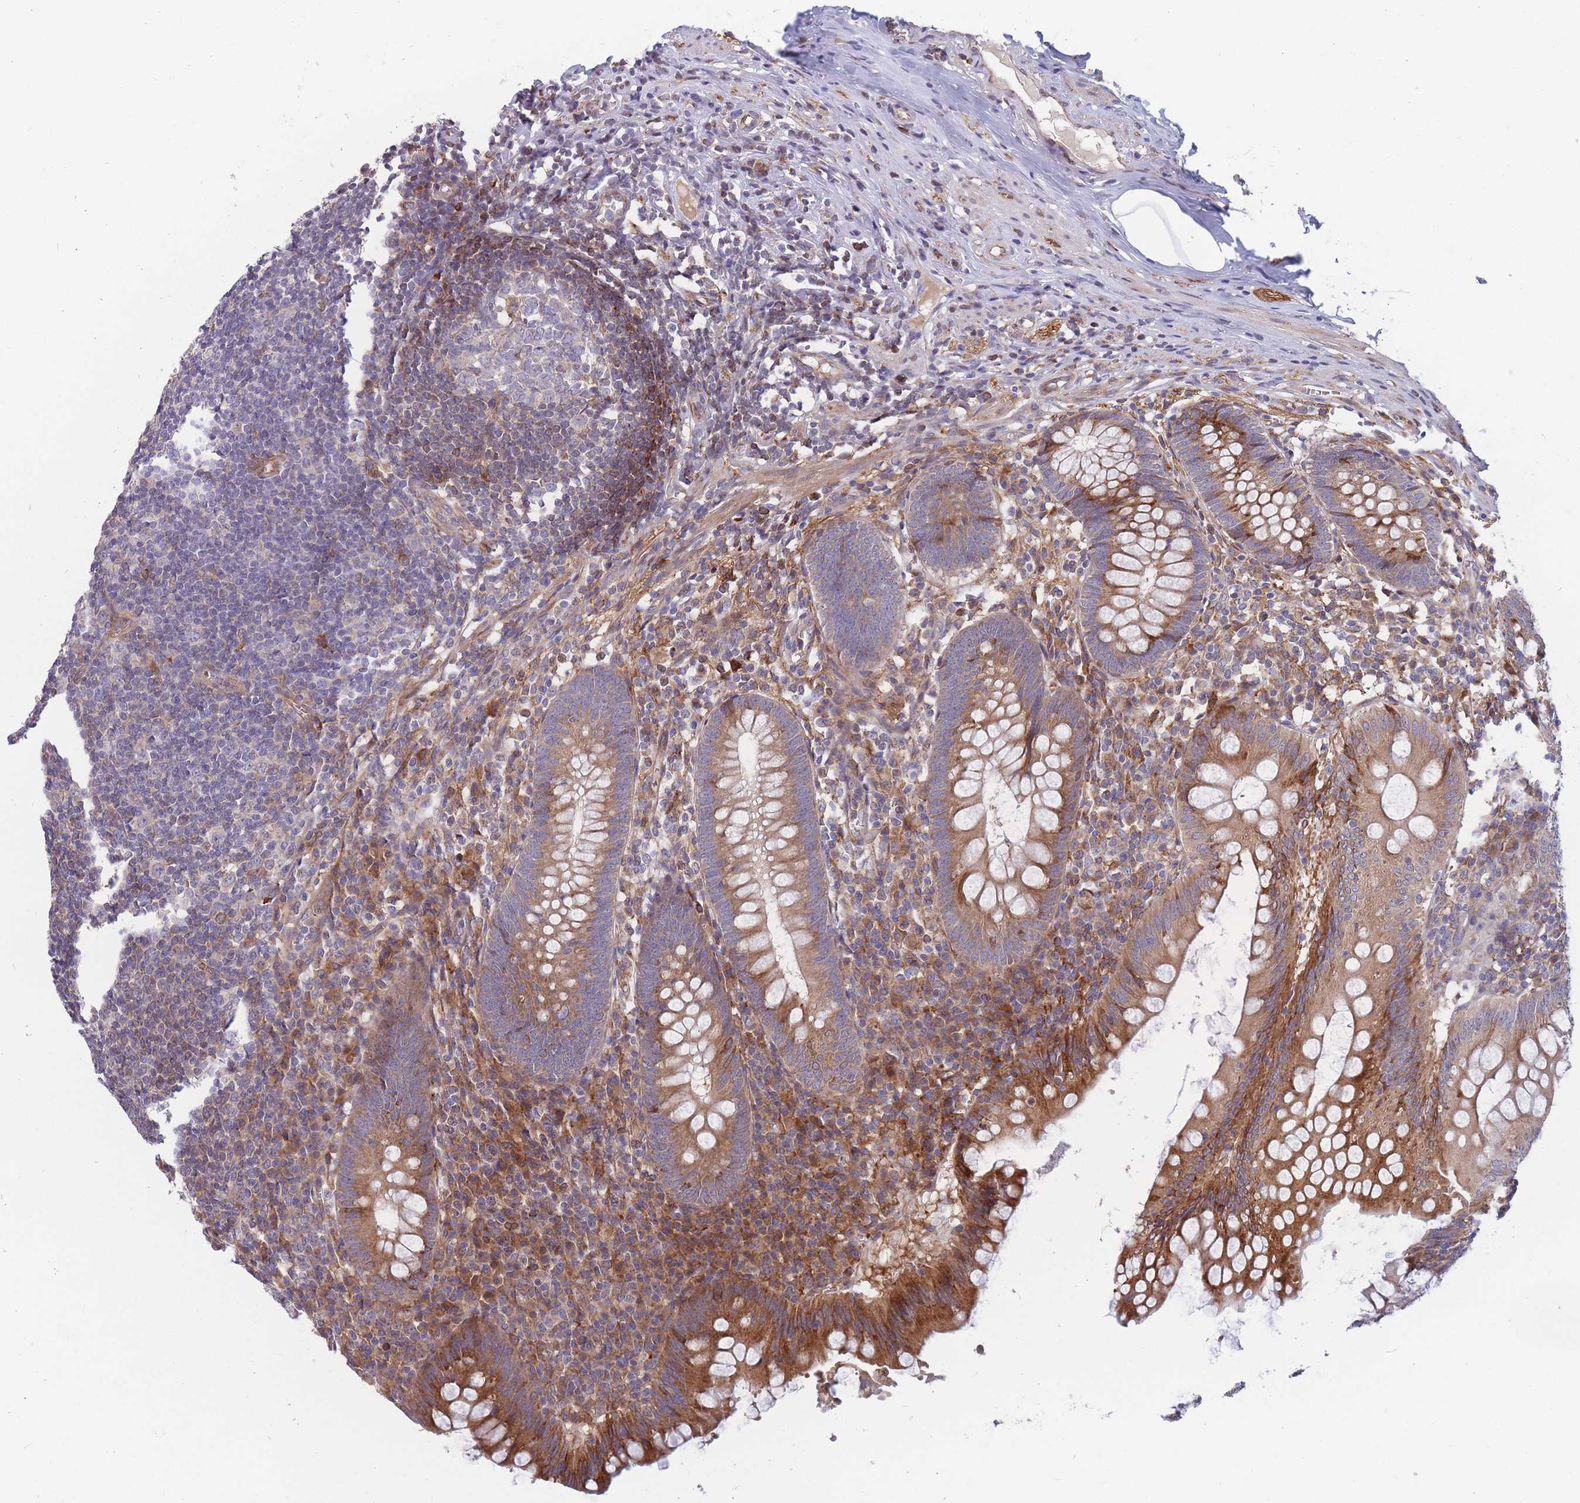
{"staining": {"intensity": "moderate", "quantity": ">75%", "location": "cytoplasmic/membranous"}, "tissue": "appendix", "cell_type": "Glandular cells", "image_type": "normal", "snomed": [{"axis": "morphology", "description": "Normal tissue, NOS"}, {"axis": "topography", "description": "Appendix"}], "caption": "Immunohistochemistry (DAB) staining of benign appendix exhibits moderate cytoplasmic/membranous protein staining in about >75% of glandular cells. Ihc stains the protein in brown and the nuclei are stained blue.", "gene": "TMEM131L", "patient": {"sex": "male", "age": 56}}